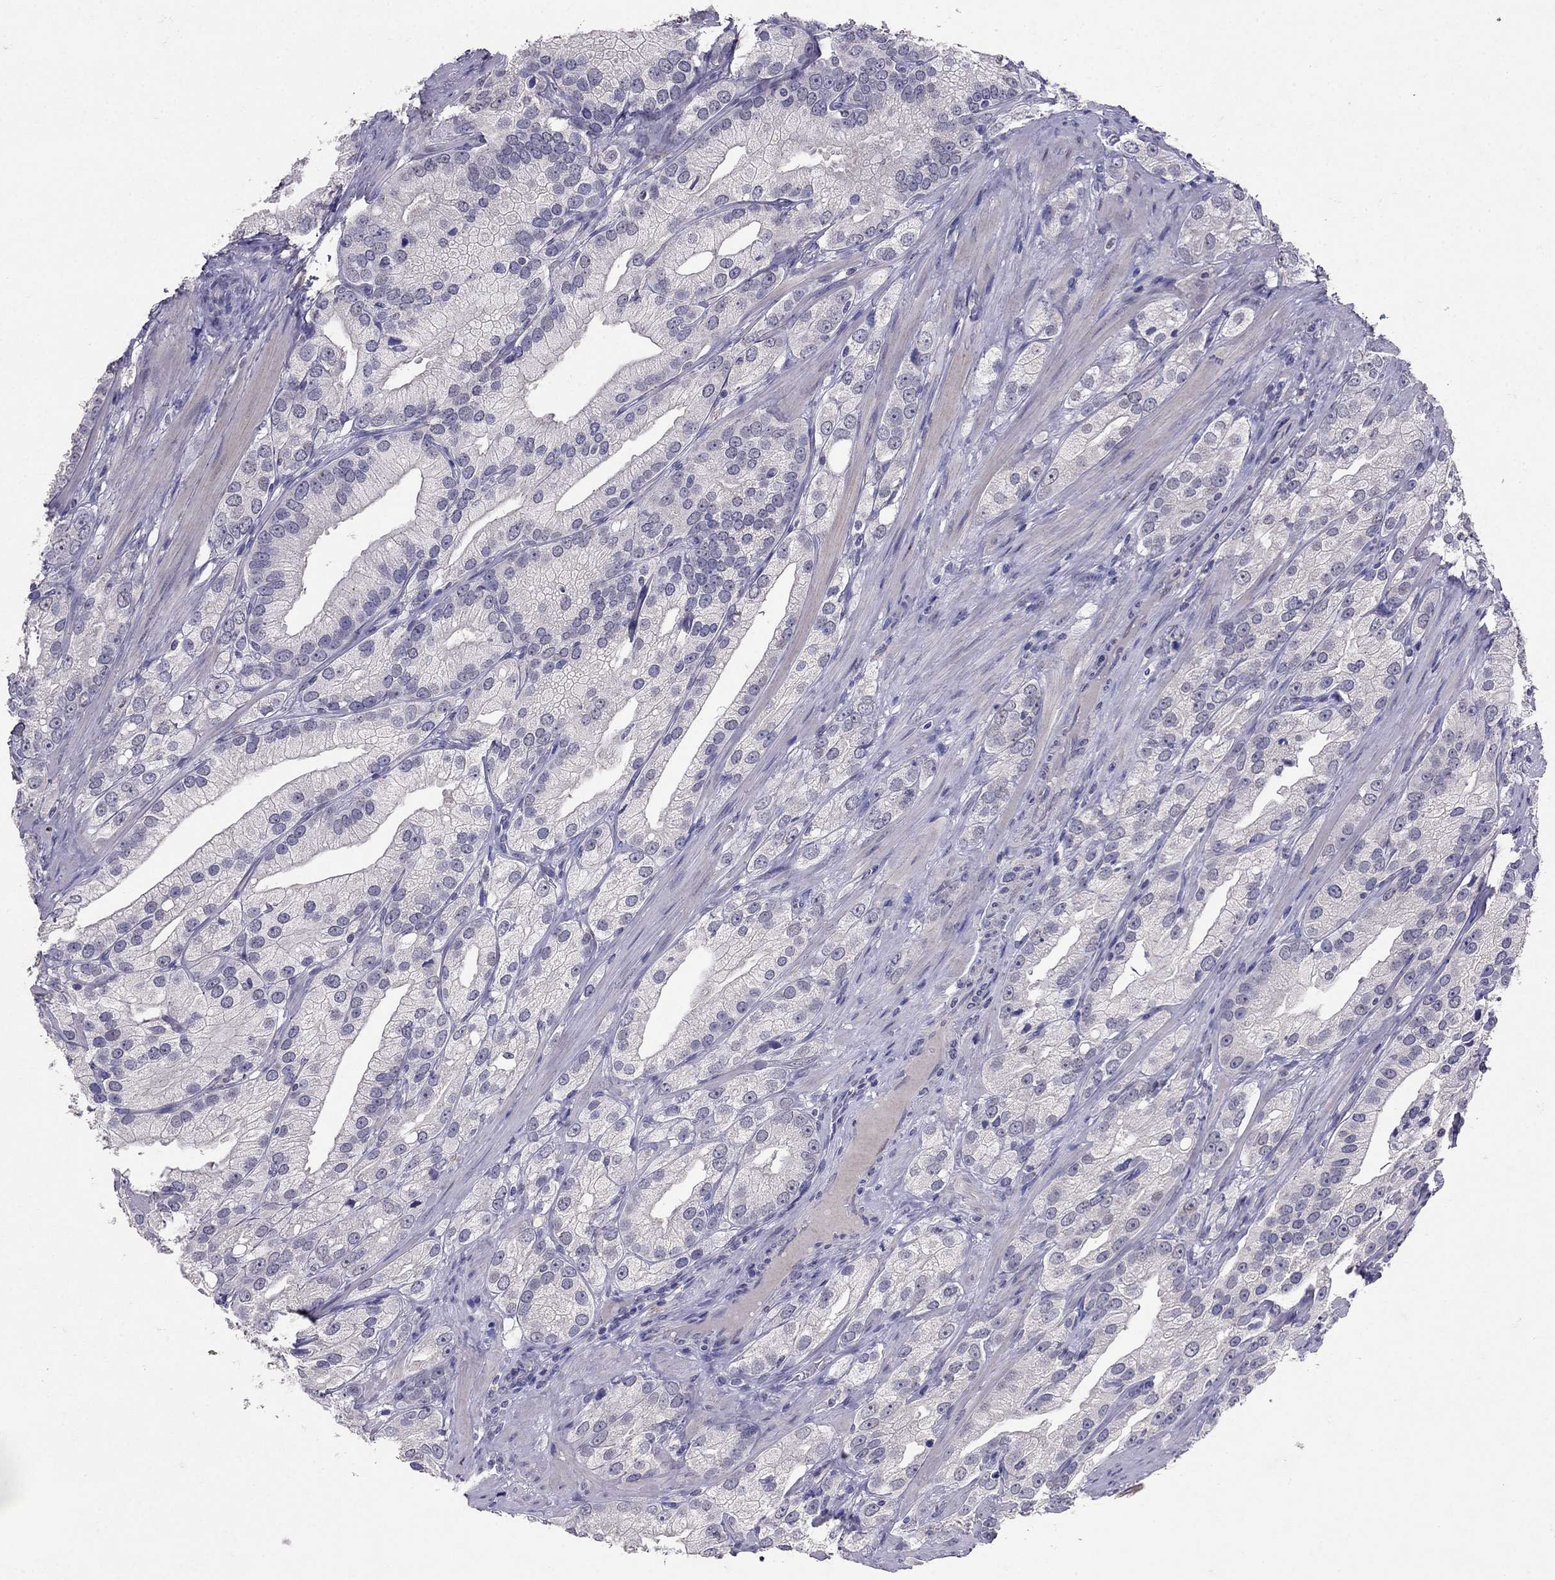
{"staining": {"intensity": "negative", "quantity": "none", "location": "none"}, "tissue": "prostate cancer", "cell_type": "Tumor cells", "image_type": "cancer", "snomed": [{"axis": "morphology", "description": "Adenocarcinoma, High grade"}, {"axis": "topography", "description": "Prostate and seminal vesicle, NOS"}], "caption": "This is an immunohistochemistry (IHC) histopathology image of prostate adenocarcinoma (high-grade). There is no positivity in tumor cells.", "gene": "FST", "patient": {"sex": "male", "age": 62}}